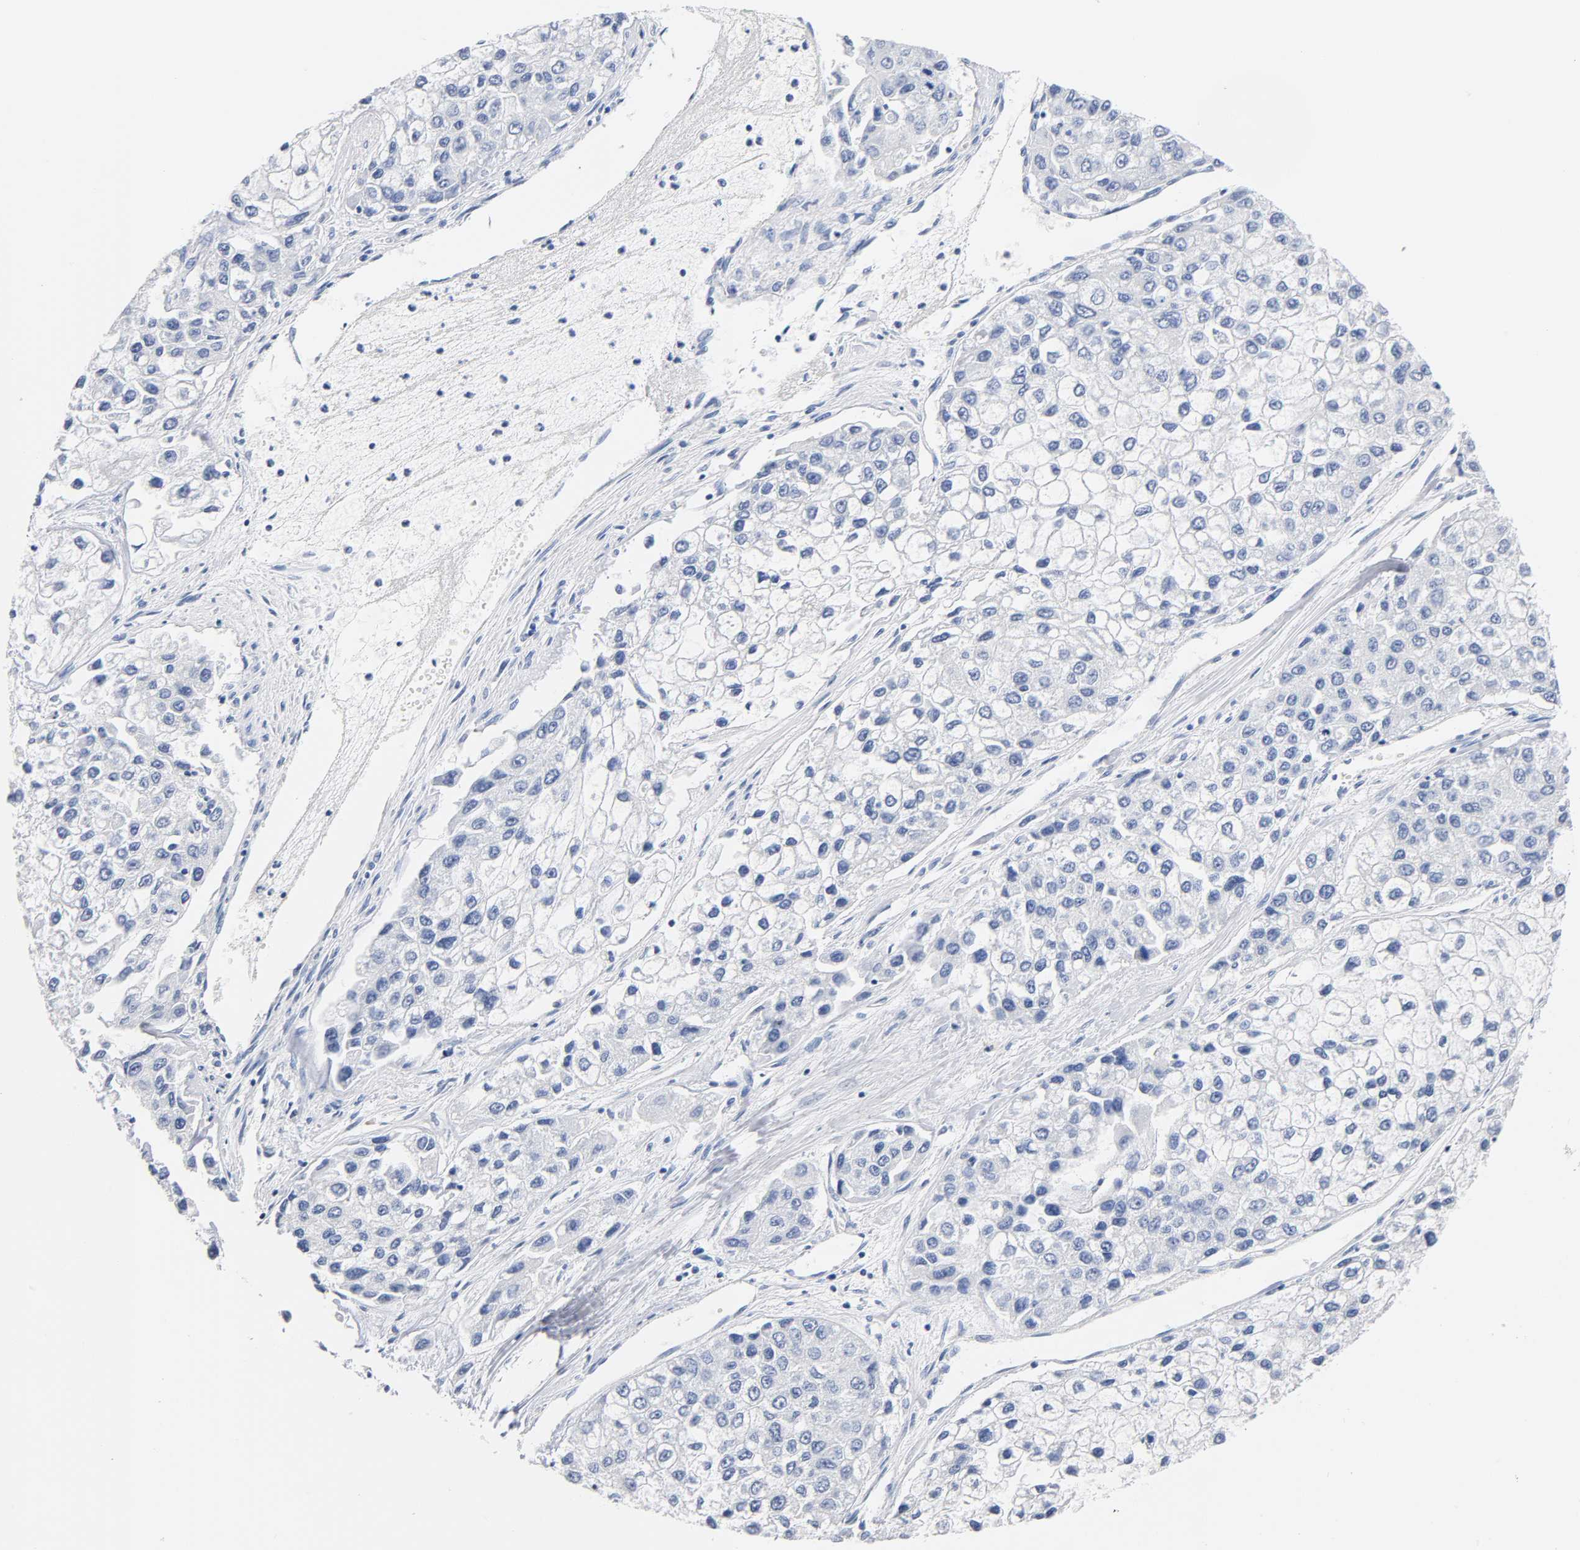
{"staining": {"intensity": "negative", "quantity": "none", "location": "none"}, "tissue": "liver cancer", "cell_type": "Tumor cells", "image_type": "cancer", "snomed": [{"axis": "morphology", "description": "Carcinoma, Hepatocellular, NOS"}, {"axis": "topography", "description": "Liver"}], "caption": "Immunohistochemistry (IHC) micrograph of neoplastic tissue: liver cancer (hepatocellular carcinoma) stained with DAB exhibits no significant protein positivity in tumor cells. (Brightfield microscopy of DAB (3,3'-diaminobenzidine) immunohistochemistry at high magnification).", "gene": "MALT1", "patient": {"sex": "female", "age": 66}}